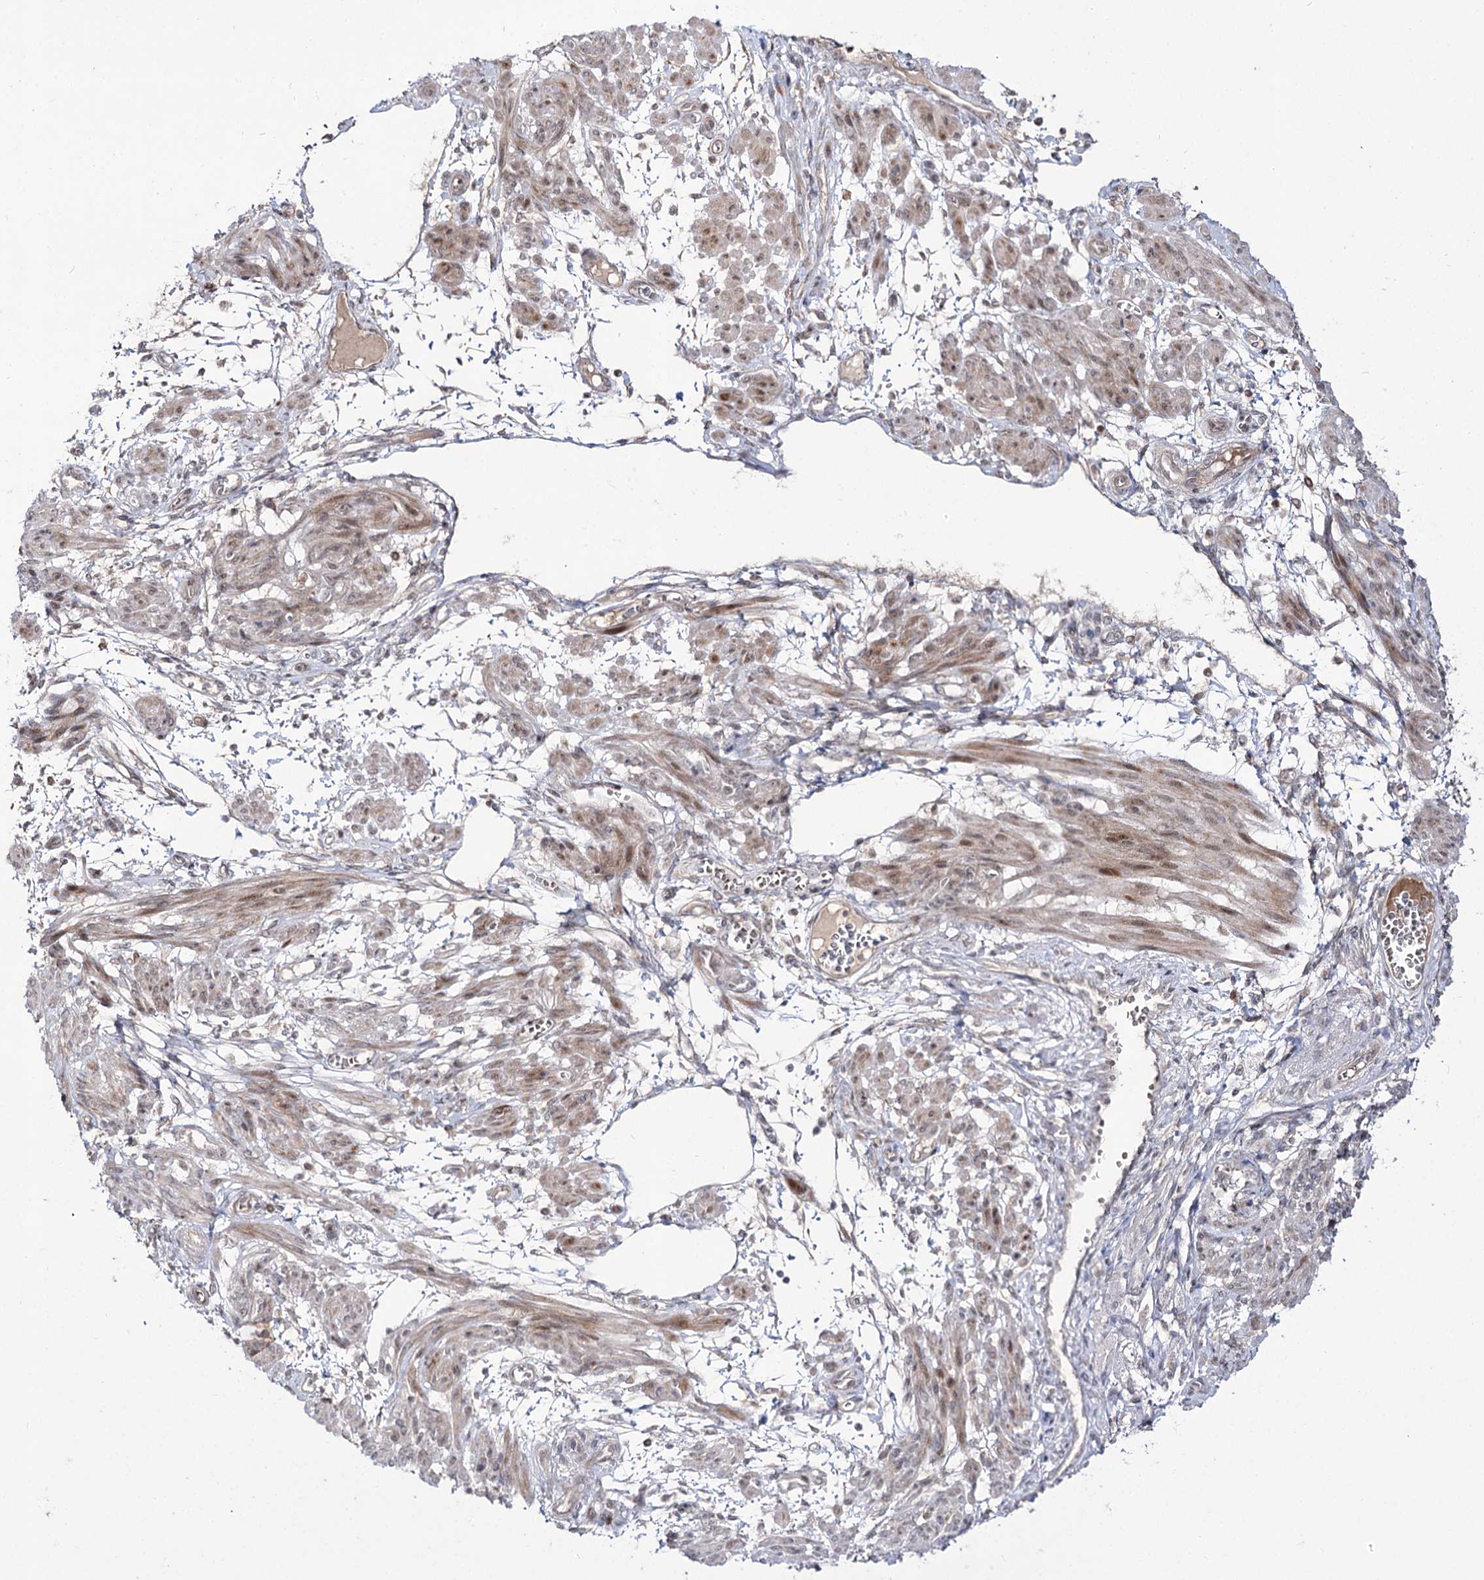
{"staining": {"intensity": "weak", "quantity": ">75%", "location": "cytoplasmic/membranous"}, "tissue": "smooth muscle", "cell_type": "Smooth muscle cells", "image_type": "normal", "snomed": [{"axis": "morphology", "description": "Normal tissue, NOS"}, {"axis": "topography", "description": "Smooth muscle"}], "caption": "Immunohistochemistry histopathology image of normal smooth muscle: smooth muscle stained using IHC demonstrates low levels of weak protein expression localized specifically in the cytoplasmic/membranous of smooth muscle cells, appearing as a cytoplasmic/membranous brown color.", "gene": "RRP9", "patient": {"sex": "female", "age": 39}}